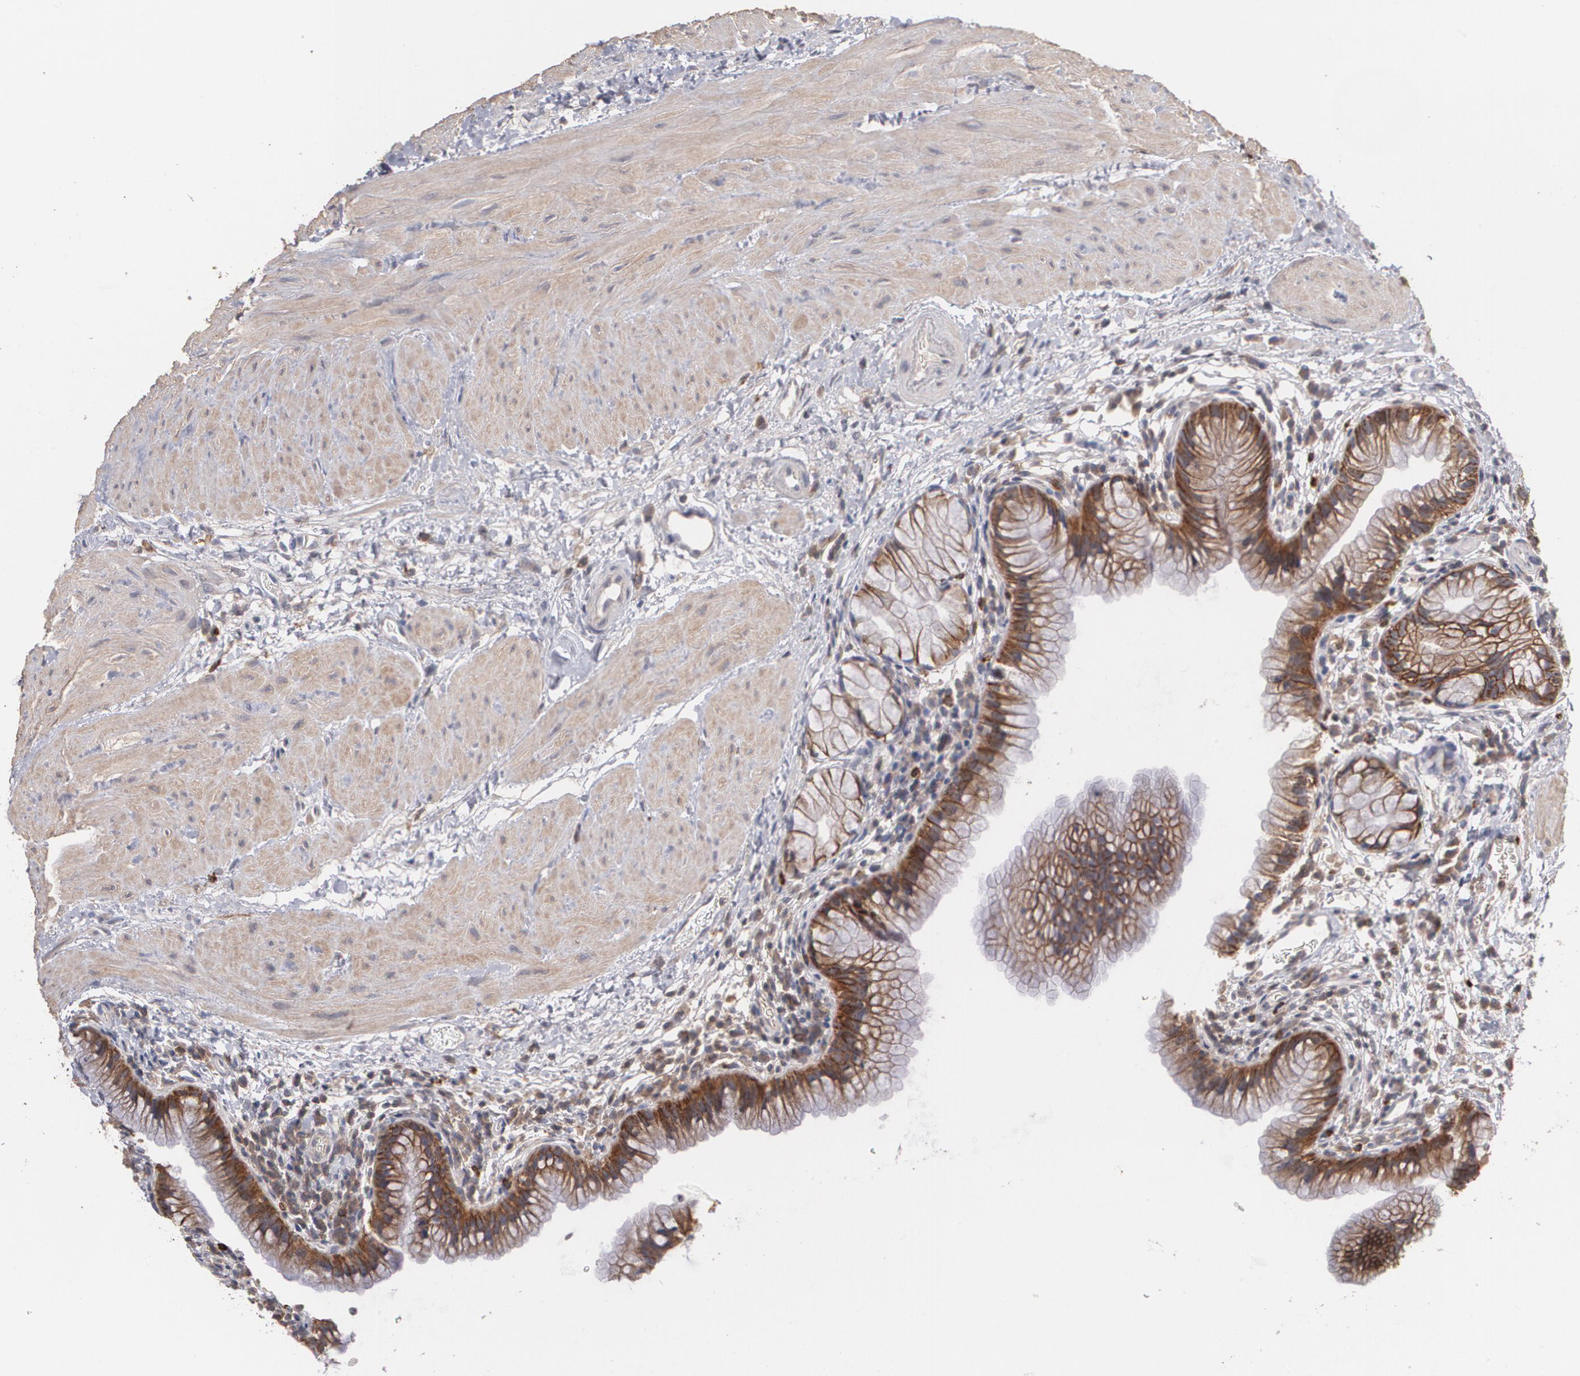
{"staining": {"intensity": "moderate", "quantity": ">75%", "location": "cytoplasmic/membranous"}, "tissue": "gallbladder", "cell_type": "Glandular cells", "image_type": "normal", "snomed": [{"axis": "morphology", "description": "Normal tissue, NOS"}, {"axis": "morphology", "description": "Inflammation, NOS"}, {"axis": "topography", "description": "Gallbladder"}], "caption": "High-power microscopy captured an IHC micrograph of normal gallbladder, revealing moderate cytoplasmic/membranous positivity in approximately >75% of glandular cells. The staining is performed using DAB brown chromogen to label protein expression. The nuclei are counter-stained blue using hematoxylin.", "gene": "ARF6", "patient": {"sex": "male", "age": 66}}